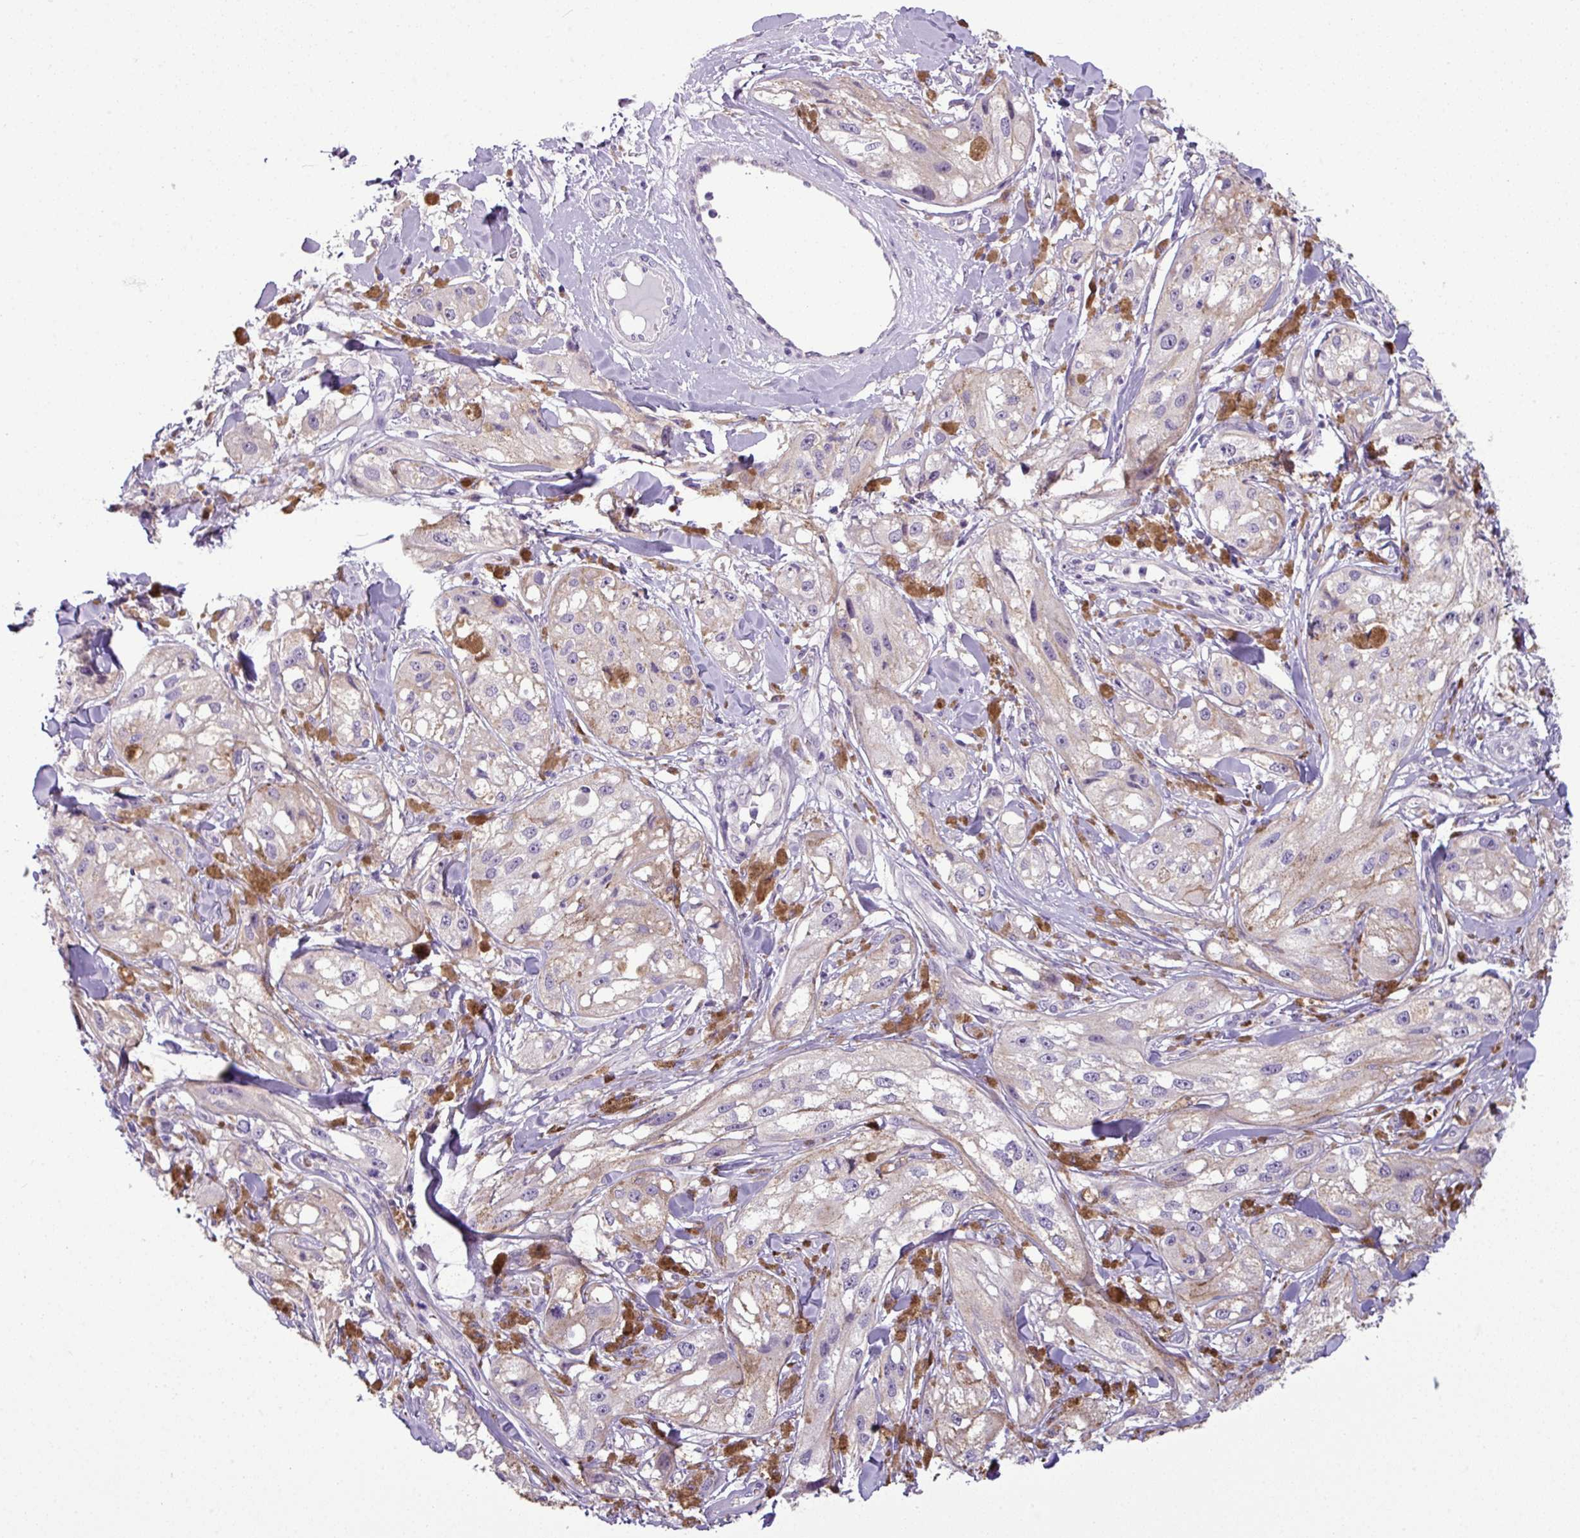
{"staining": {"intensity": "negative", "quantity": "none", "location": "none"}, "tissue": "melanoma", "cell_type": "Tumor cells", "image_type": "cancer", "snomed": [{"axis": "morphology", "description": "Malignant melanoma, NOS"}, {"axis": "topography", "description": "Skin"}], "caption": "An IHC photomicrograph of malignant melanoma is shown. There is no staining in tumor cells of malignant melanoma. (Brightfield microscopy of DAB IHC at high magnification).", "gene": "TMEM178B", "patient": {"sex": "male", "age": 88}}